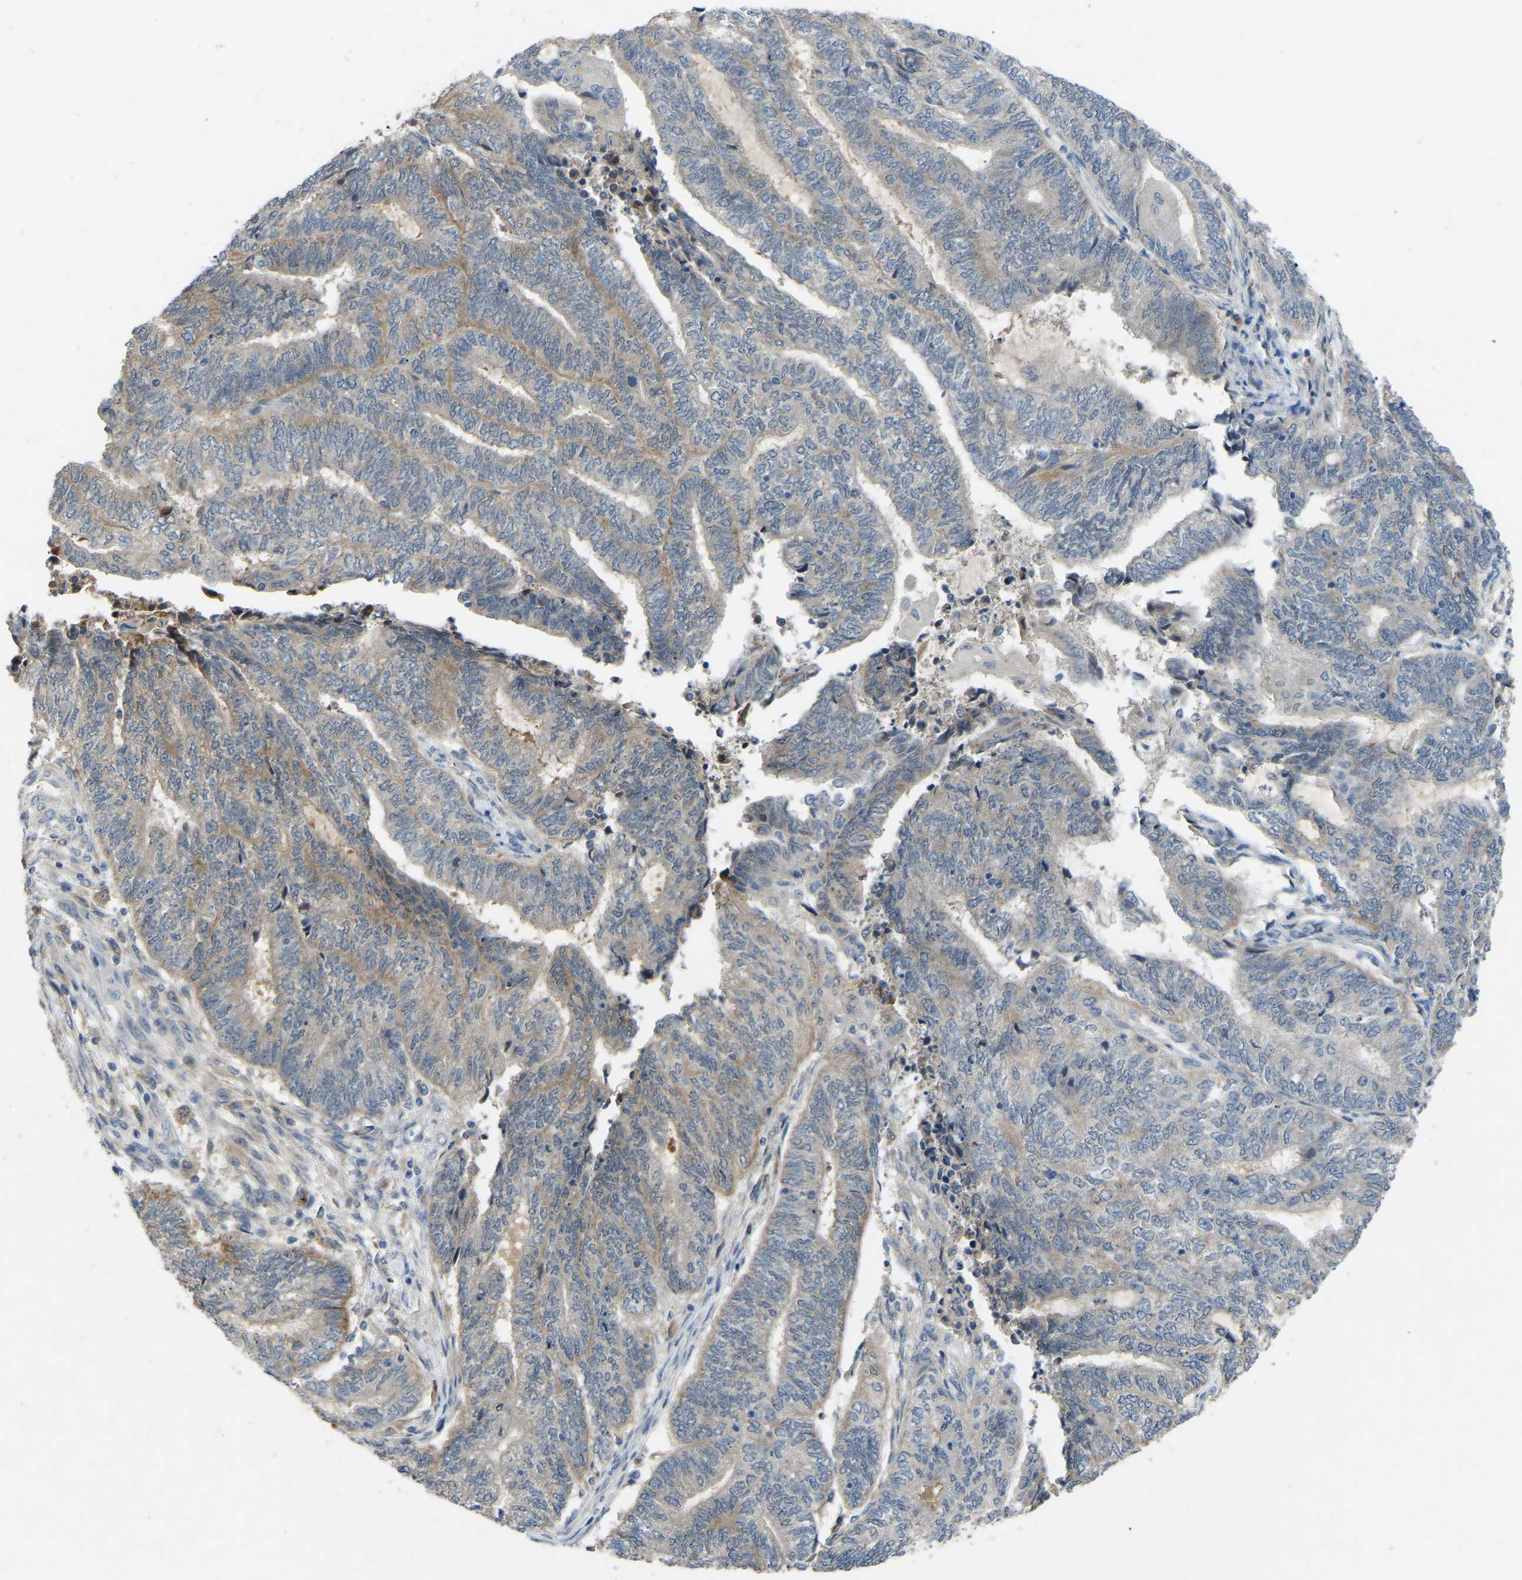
{"staining": {"intensity": "negative", "quantity": "none", "location": "none"}, "tissue": "endometrial cancer", "cell_type": "Tumor cells", "image_type": "cancer", "snomed": [{"axis": "morphology", "description": "Adenocarcinoma, NOS"}, {"axis": "topography", "description": "Uterus"}, {"axis": "topography", "description": "Endometrium"}], "caption": "High power microscopy image of an immunohistochemistry image of adenocarcinoma (endometrial), revealing no significant expression in tumor cells.", "gene": "FHIT", "patient": {"sex": "female", "age": 70}}